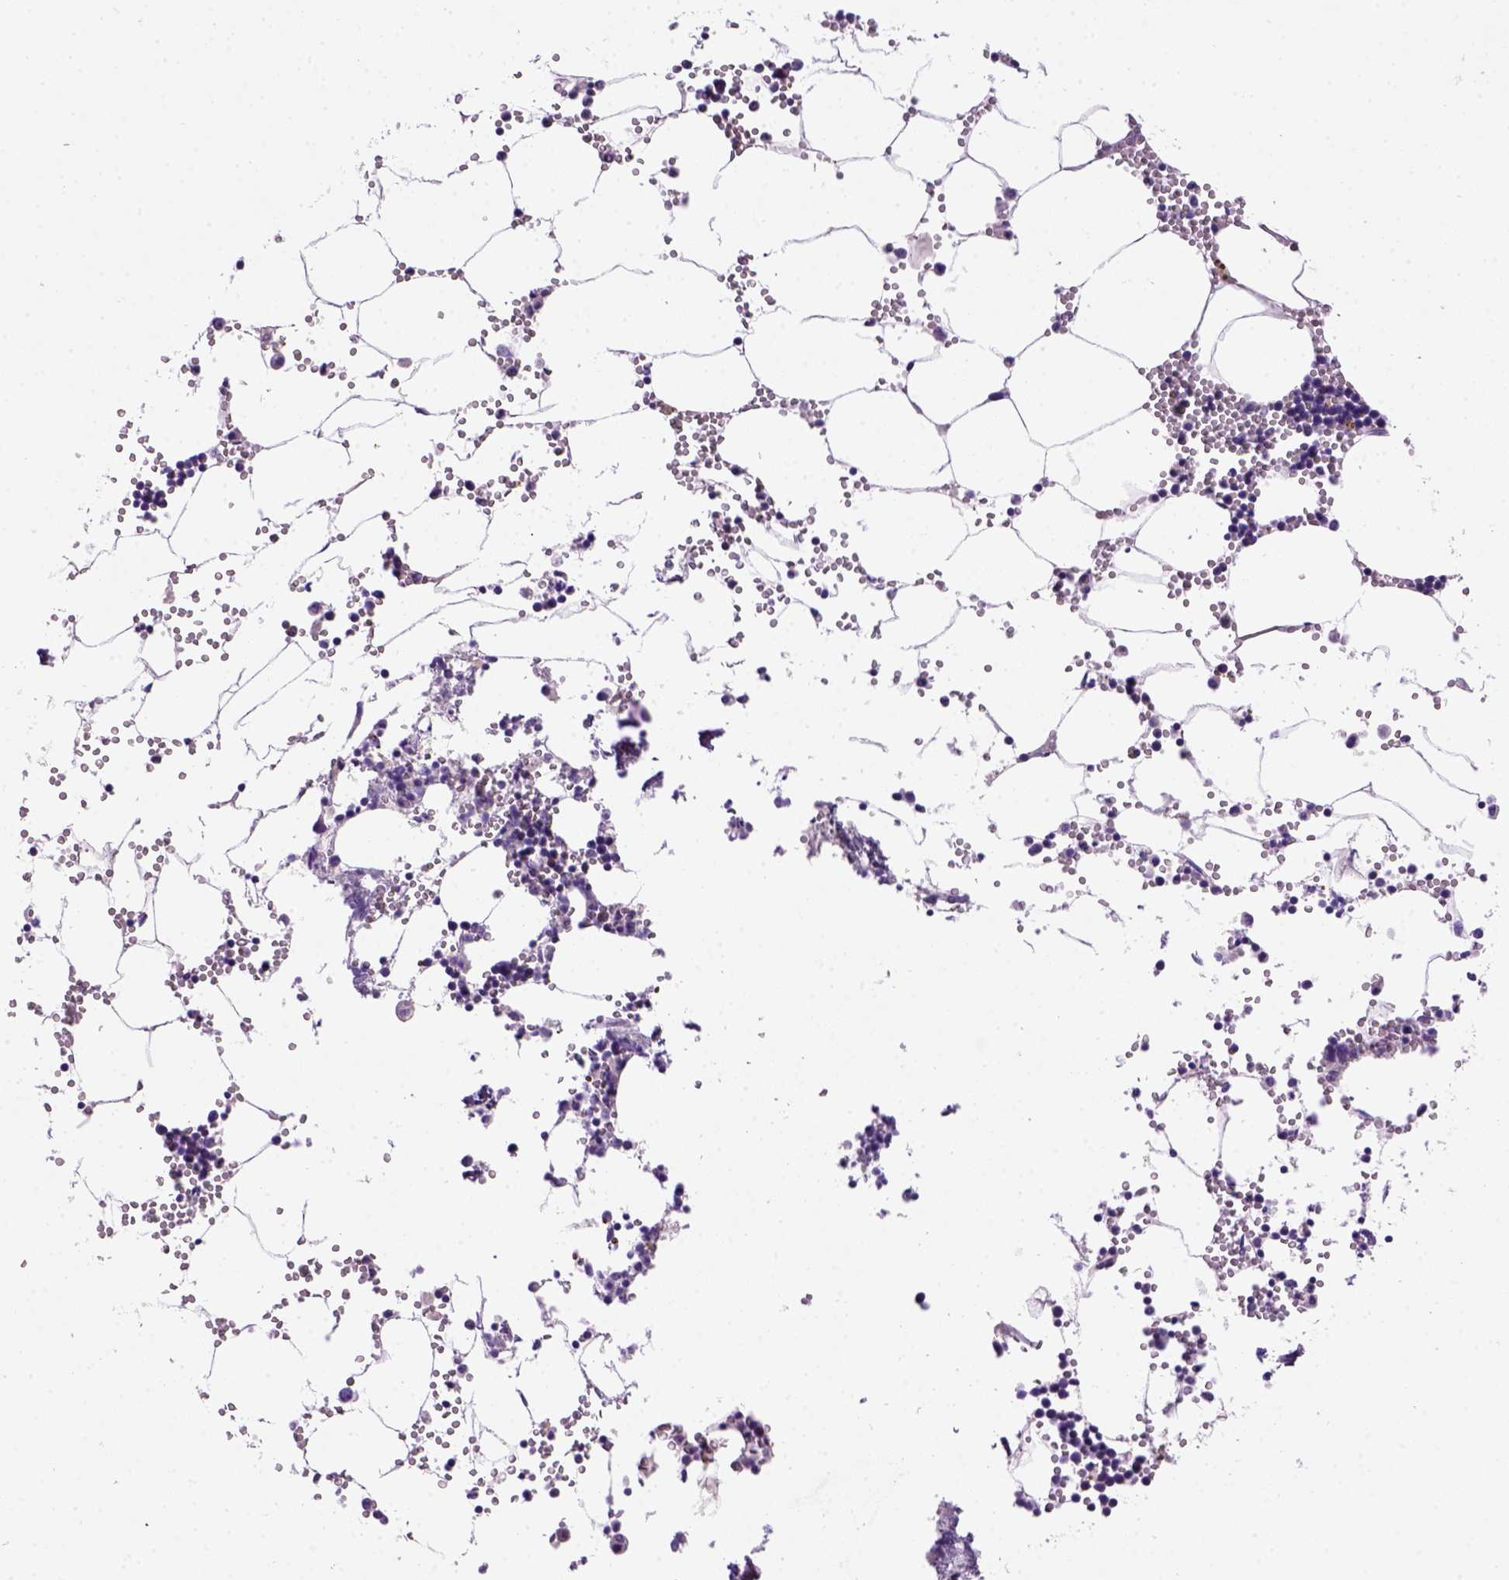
{"staining": {"intensity": "negative", "quantity": "none", "location": "none"}, "tissue": "bone marrow", "cell_type": "Hematopoietic cells", "image_type": "normal", "snomed": [{"axis": "morphology", "description": "Normal tissue, NOS"}, {"axis": "topography", "description": "Bone marrow"}], "caption": "IHC of benign bone marrow reveals no positivity in hematopoietic cells.", "gene": "CDH1", "patient": {"sex": "male", "age": 54}}